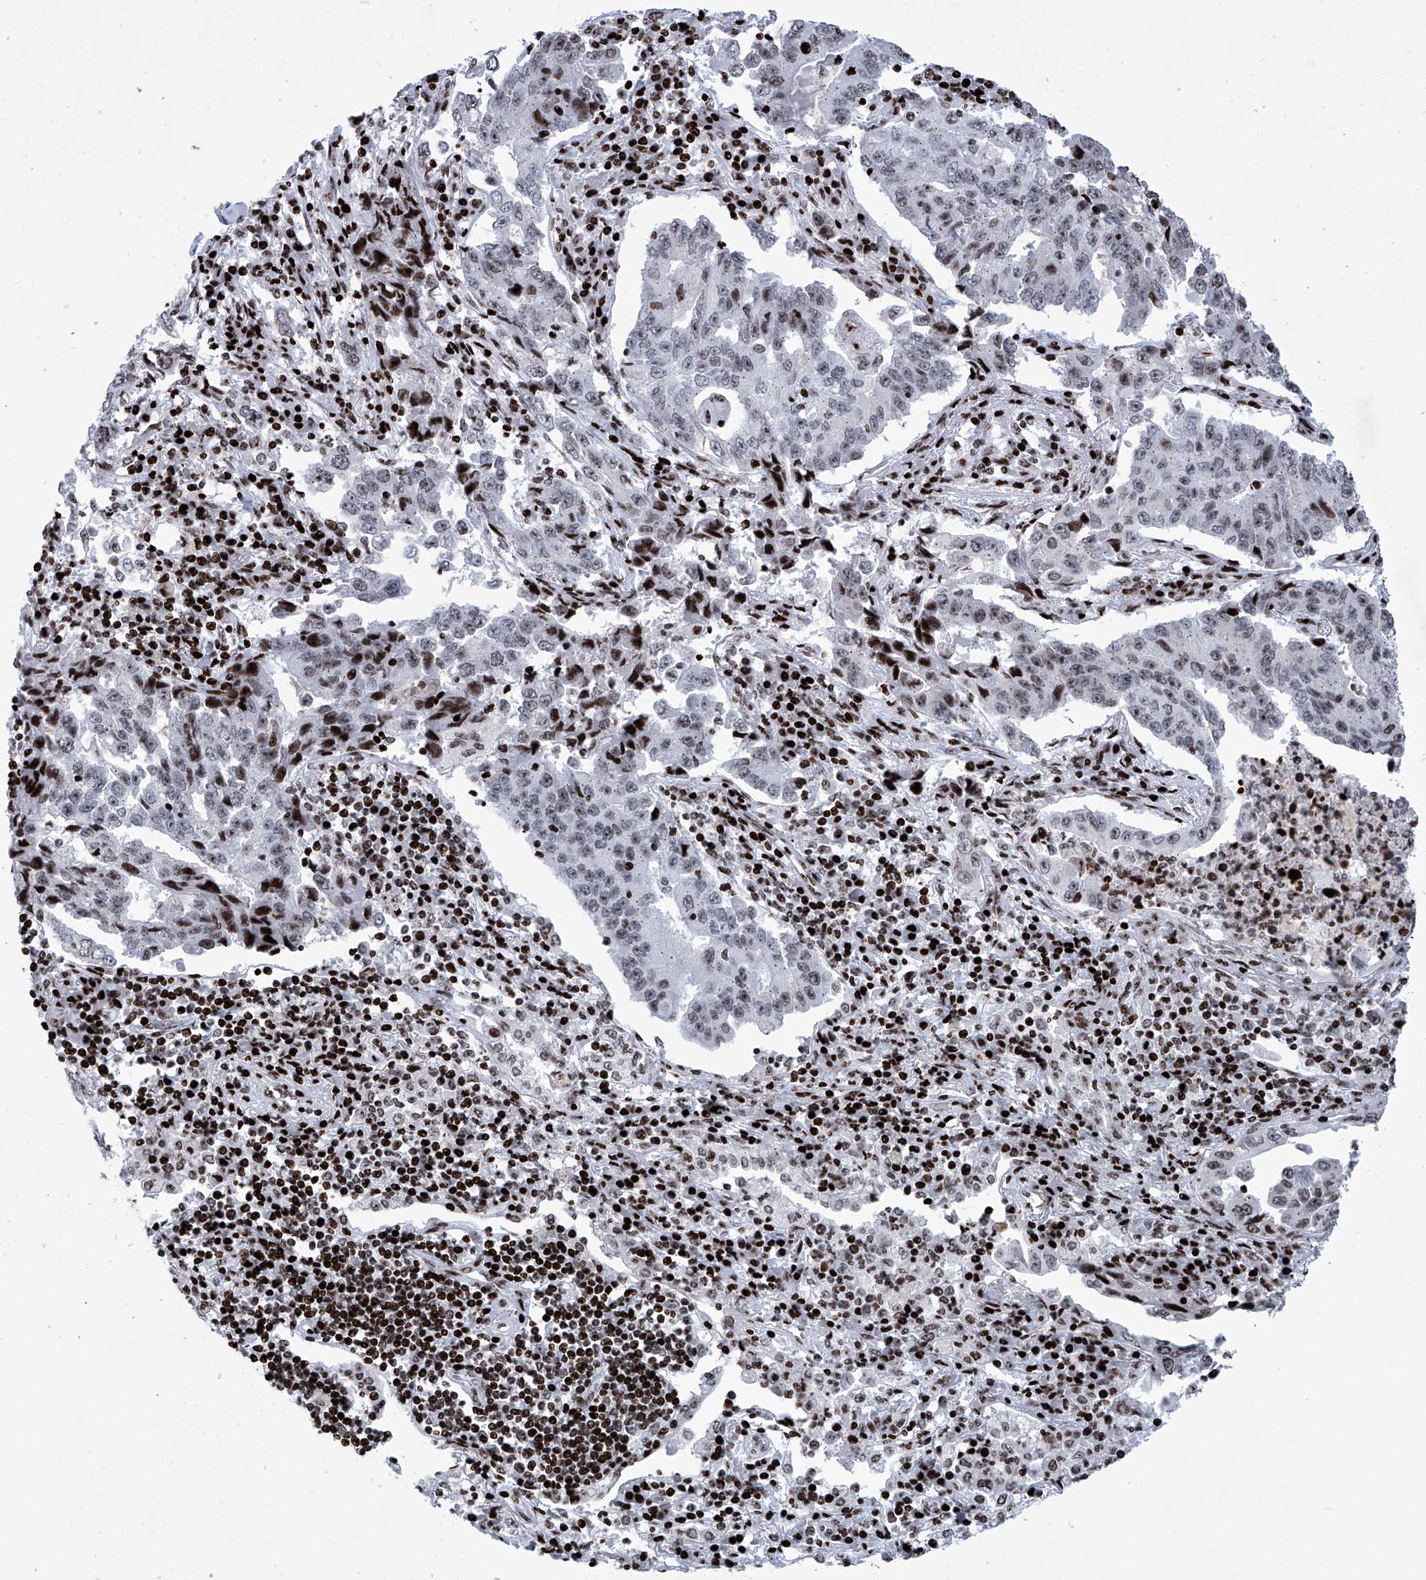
{"staining": {"intensity": "moderate", "quantity": "<25%", "location": "nuclear"}, "tissue": "lung cancer", "cell_type": "Tumor cells", "image_type": "cancer", "snomed": [{"axis": "morphology", "description": "Adenocarcinoma, NOS"}, {"axis": "topography", "description": "Lung"}], "caption": "Immunohistochemical staining of human lung cancer shows moderate nuclear protein staining in approximately <25% of tumor cells.", "gene": "HEY2", "patient": {"sex": "female", "age": 51}}